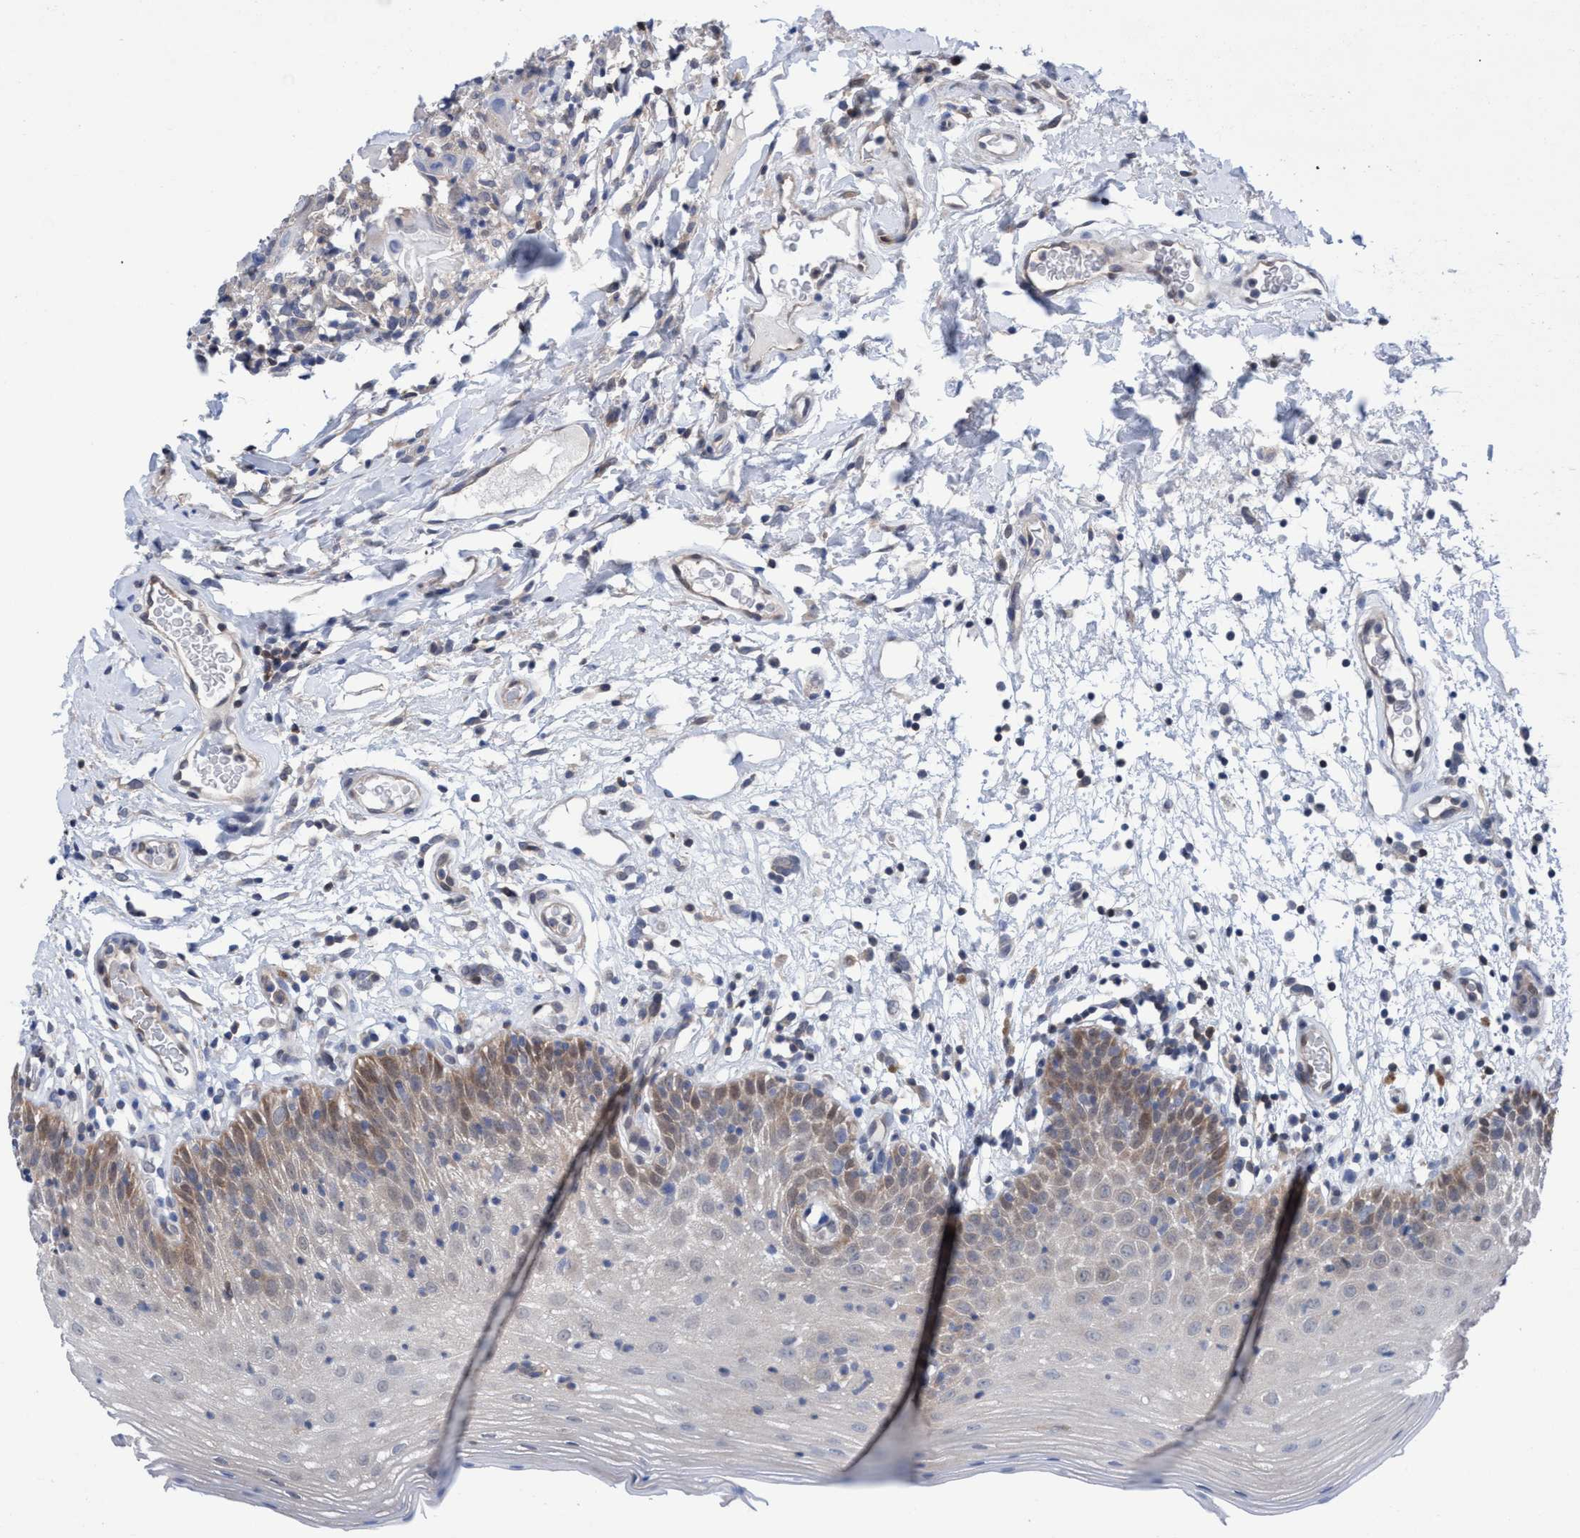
{"staining": {"intensity": "moderate", "quantity": "25%-75%", "location": "cytoplasmic/membranous"}, "tissue": "oral mucosa", "cell_type": "Squamous epithelial cells", "image_type": "normal", "snomed": [{"axis": "morphology", "description": "Normal tissue, NOS"}, {"axis": "morphology", "description": "Squamous cell carcinoma, NOS"}, {"axis": "topography", "description": "Skeletal muscle"}, {"axis": "topography", "description": "Oral tissue"}, {"axis": "topography", "description": "Head-Neck"}], "caption": "IHC histopathology image of benign oral mucosa stained for a protein (brown), which exhibits medium levels of moderate cytoplasmic/membranous positivity in about 25%-75% of squamous epithelial cells.", "gene": "GLOD4", "patient": {"sex": "male", "age": 71}}